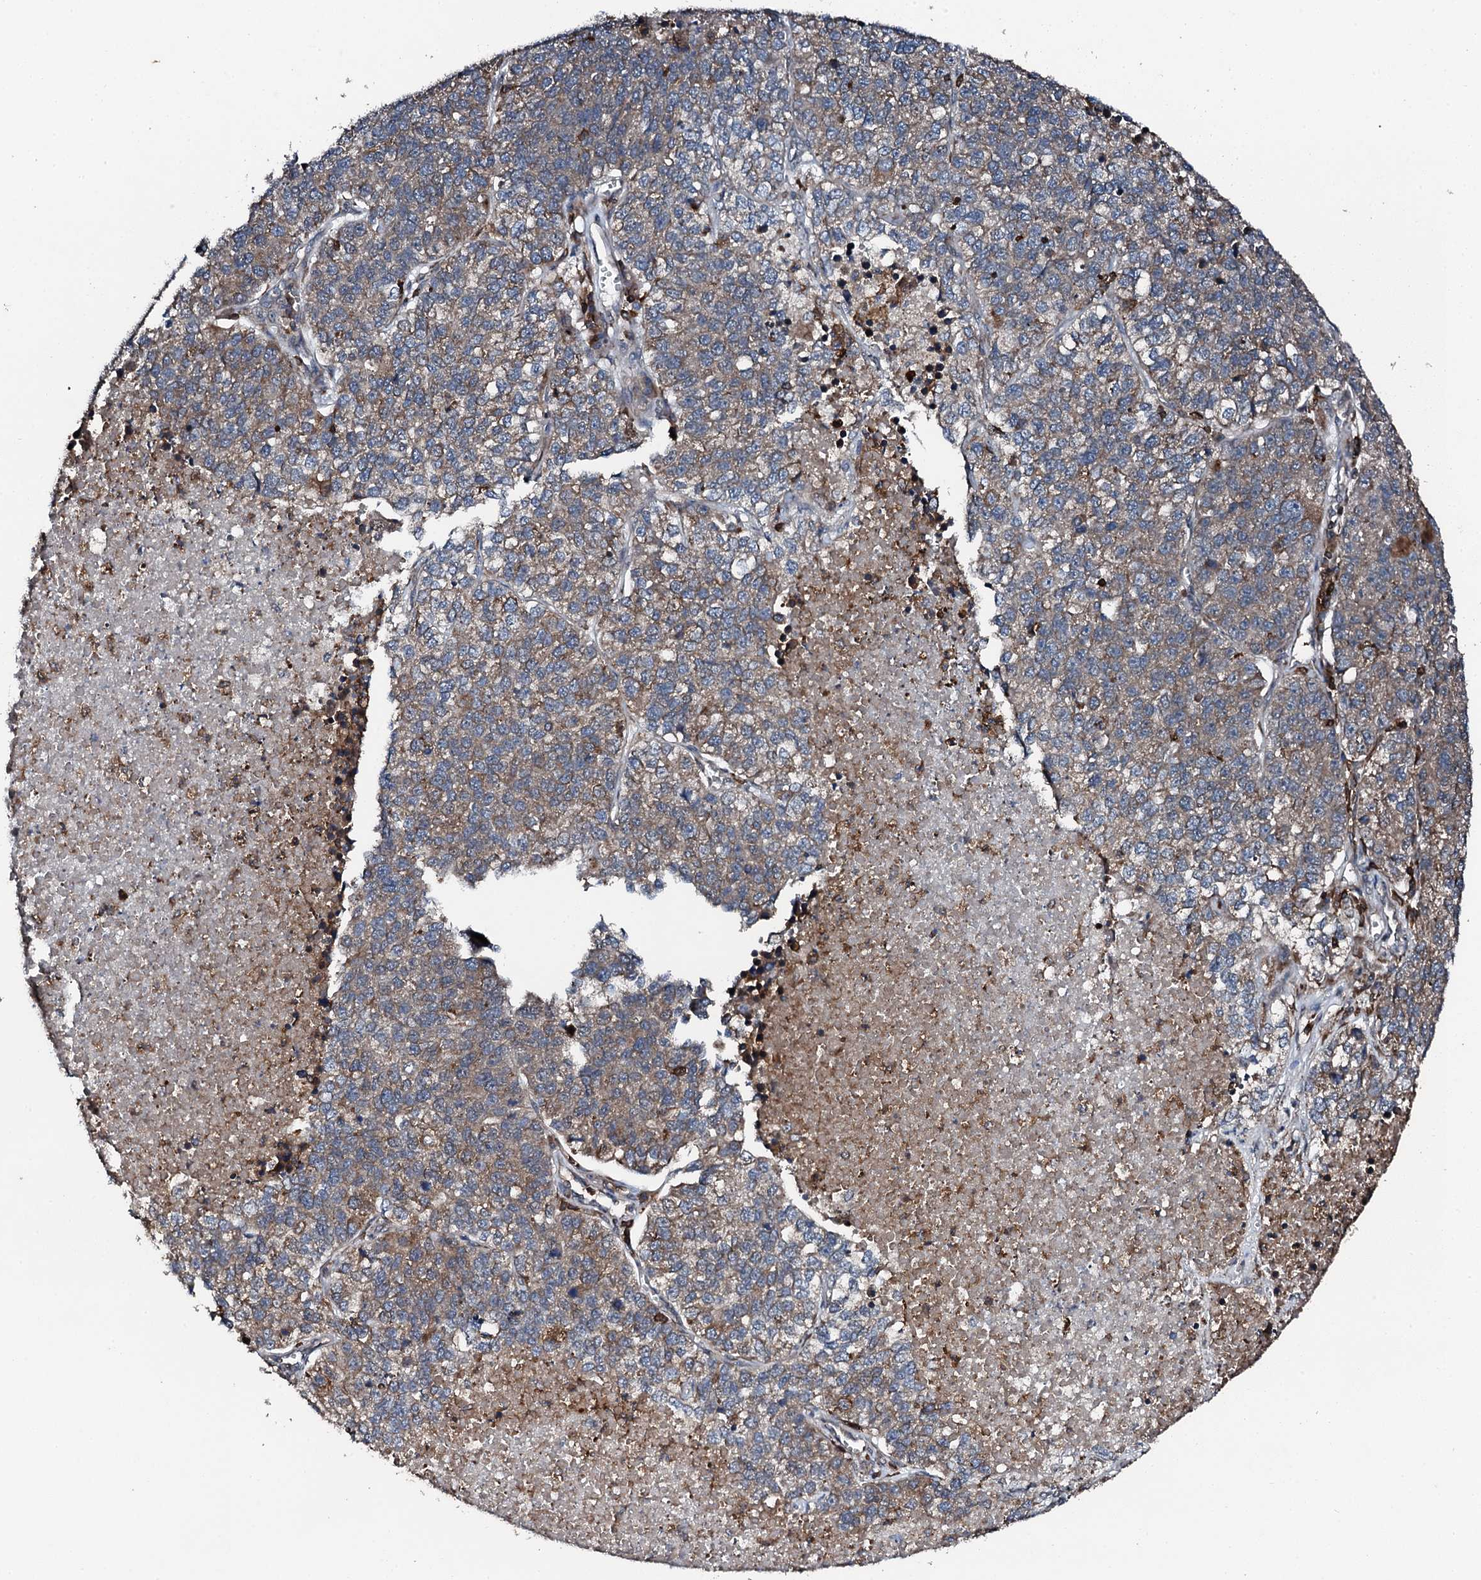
{"staining": {"intensity": "weak", "quantity": "<25%", "location": "cytoplasmic/membranous"}, "tissue": "lung cancer", "cell_type": "Tumor cells", "image_type": "cancer", "snomed": [{"axis": "morphology", "description": "Adenocarcinoma, NOS"}, {"axis": "topography", "description": "Lung"}], "caption": "Immunohistochemistry (IHC) of lung cancer (adenocarcinoma) exhibits no expression in tumor cells. (DAB immunohistochemistry (IHC) with hematoxylin counter stain).", "gene": "EDC4", "patient": {"sex": "male", "age": 49}}